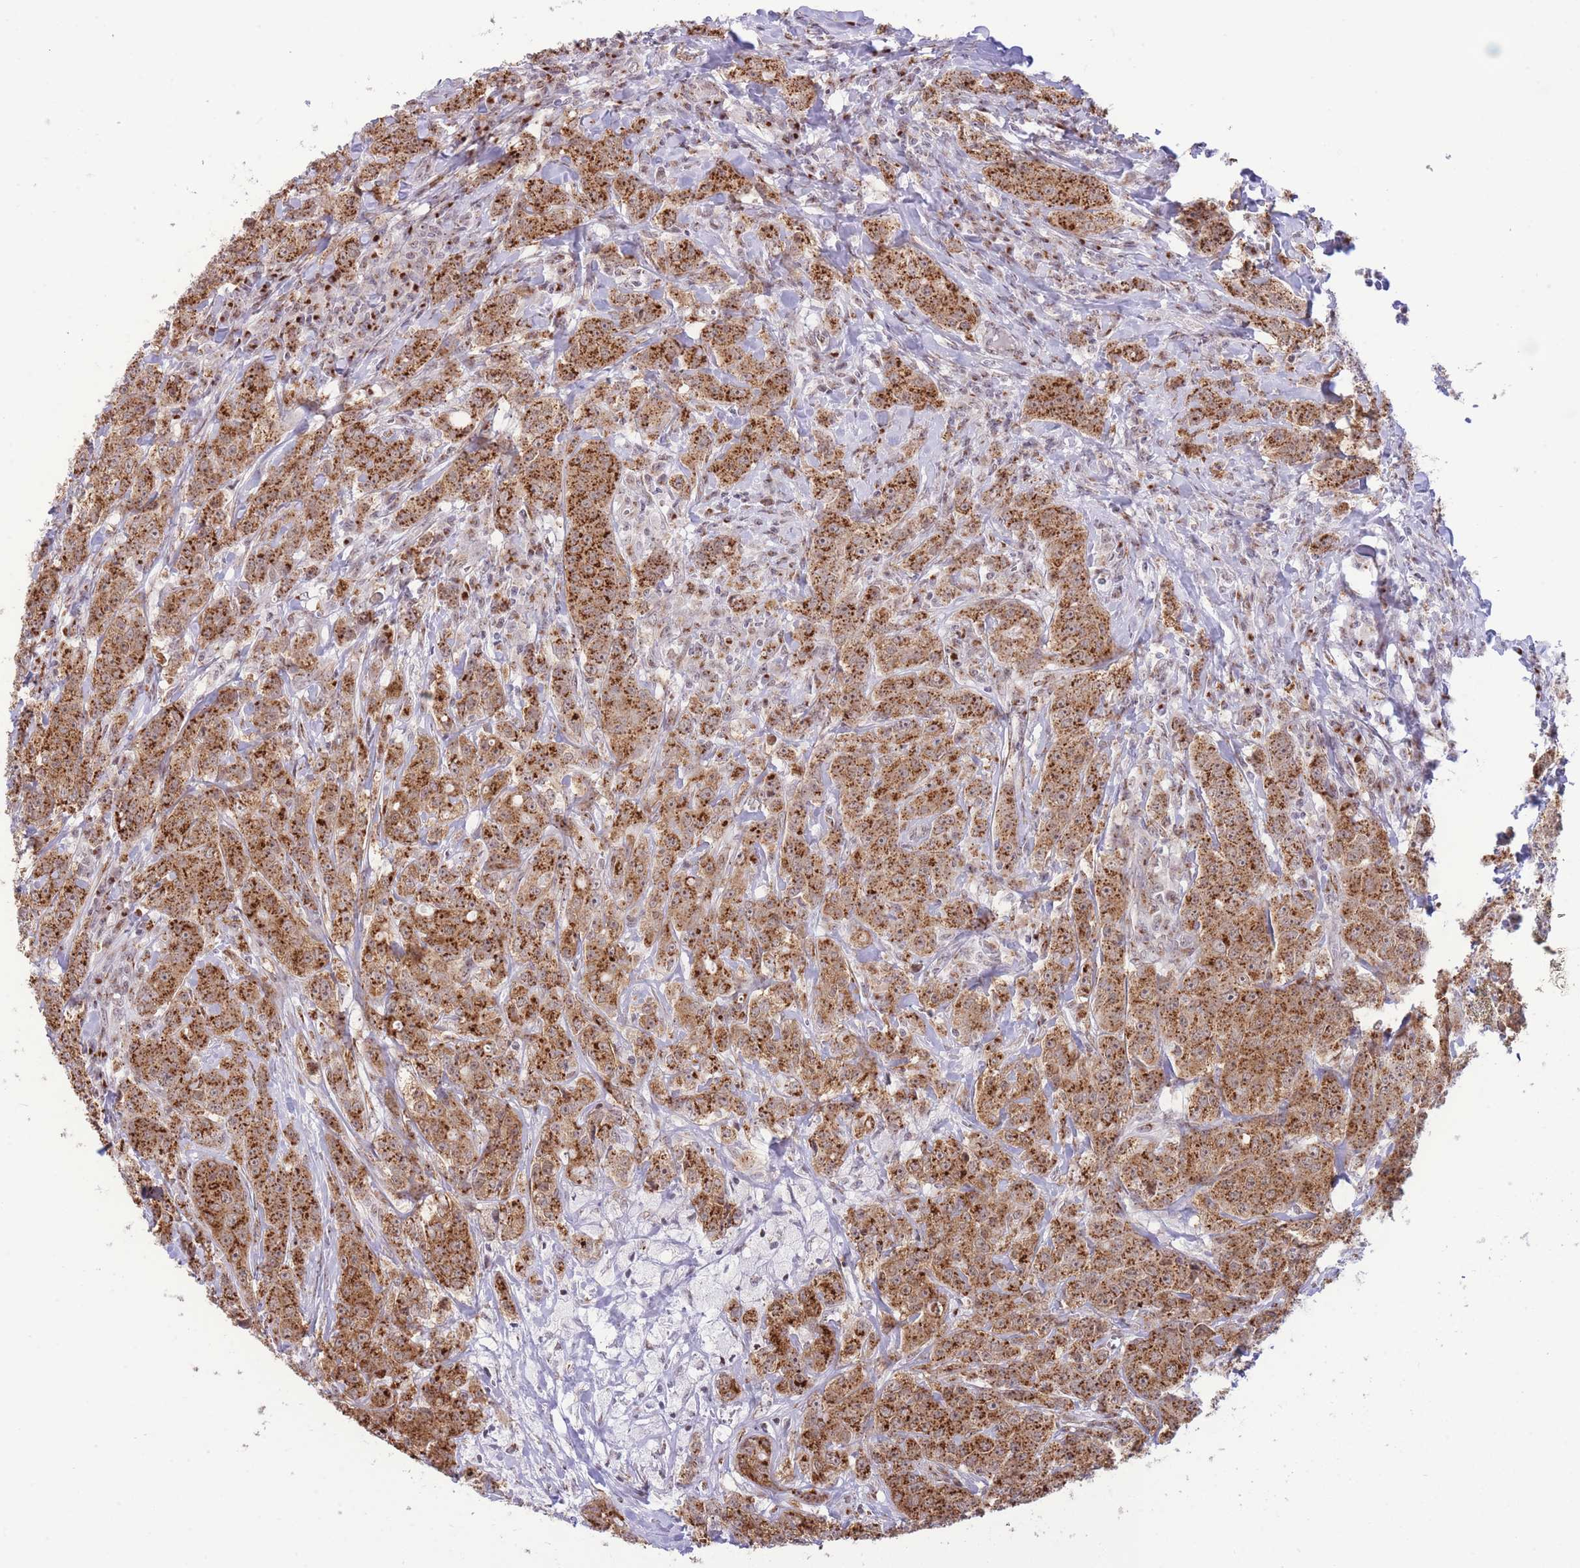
{"staining": {"intensity": "strong", "quantity": ">75%", "location": "cytoplasmic/membranous"}, "tissue": "breast cancer", "cell_type": "Tumor cells", "image_type": "cancer", "snomed": [{"axis": "morphology", "description": "Duct carcinoma"}, {"axis": "topography", "description": "Breast"}], "caption": "Protein analysis of breast cancer (intraductal carcinoma) tissue exhibits strong cytoplasmic/membranous positivity in approximately >75% of tumor cells. (DAB = brown stain, brightfield microscopy at high magnification).", "gene": "INO80C", "patient": {"sex": "female", "age": 43}}